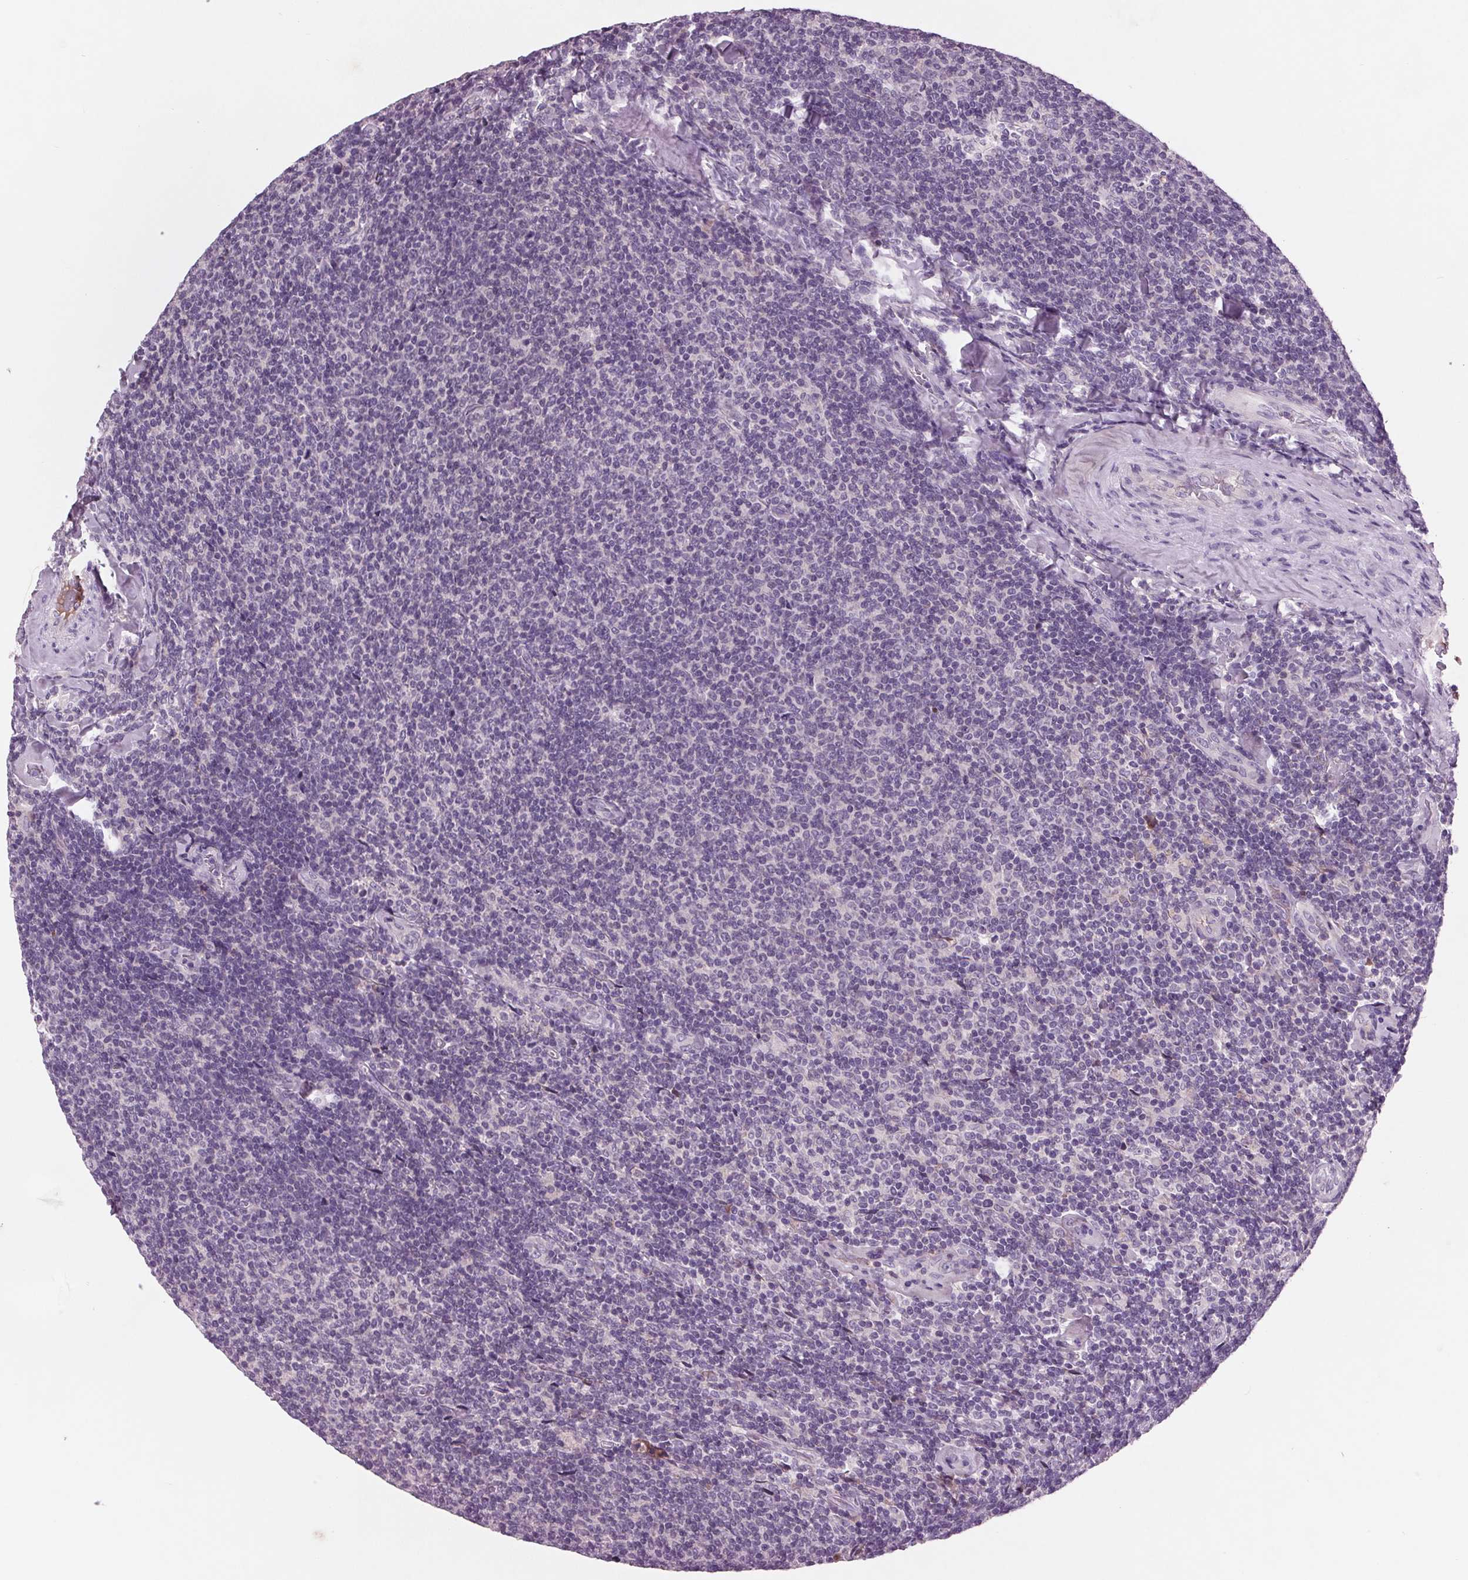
{"staining": {"intensity": "negative", "quantity": "none", "location": "none"}, "tissue": "lymphoma", "cell_type": "Tumor cells", "image_type": "cancer", "snomed": [{"axis": "morphology", "description": "Malignant lymphoma, non-Hodgkin's type, Low grade"}, {"axis": "topography", "description": "Lymph node"}], "caption": "Malignant lymphoma, non-Hodgkin's type (low-grade) was stained to show a protein in brown. There is no significant positivity in tumor cells. (Immunohistochemistry, brightfield microscopy, high magnification).", "gene": "C6", "patient": {"sex": "male", "age": 52}}